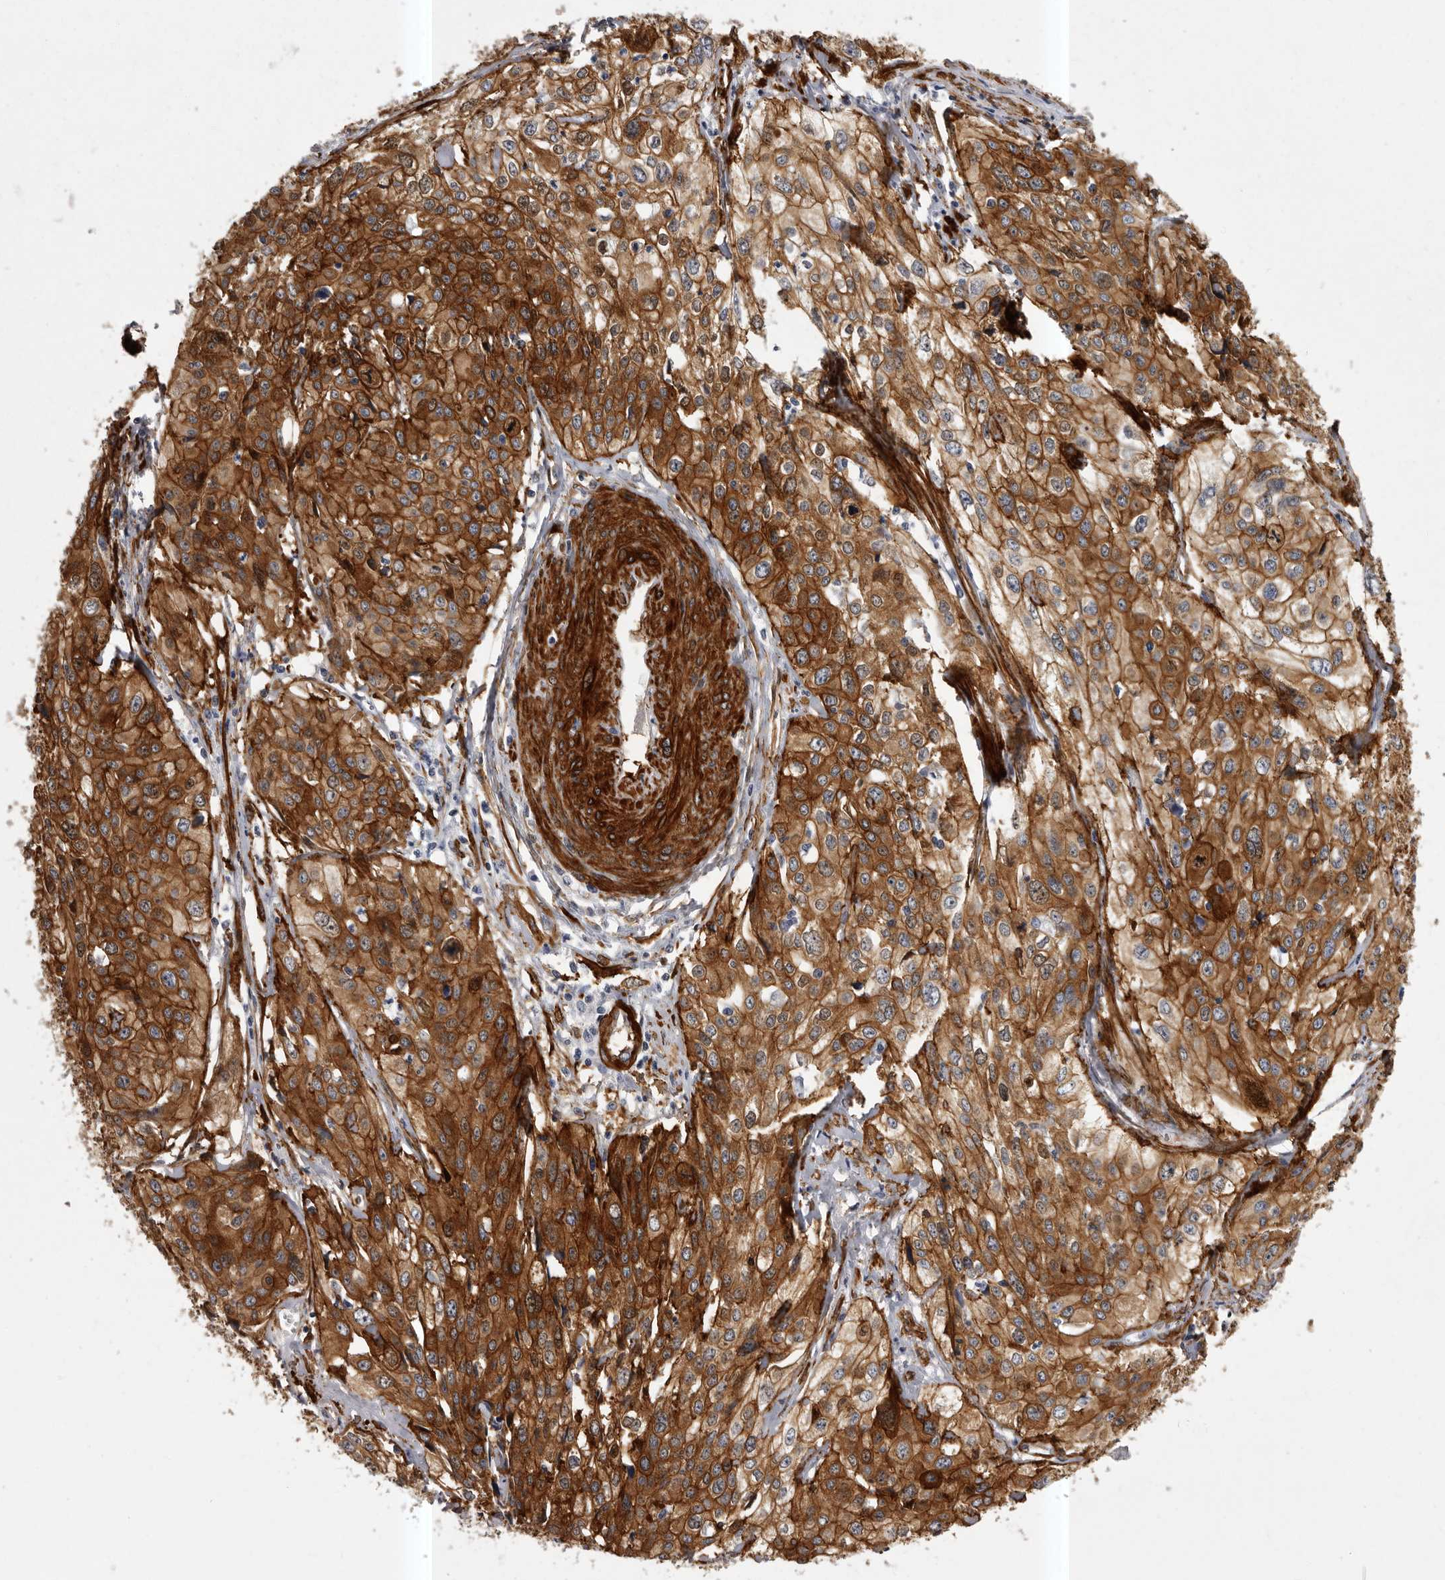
{"staining": {"intensity": "strong", "quantity": ">75%", "location": "cytoplasmic/membranous"}, "tissue": "cervical cancer", "cell_type": "Tumor cells", "image_type": "cancer", "snomed": [{"axis": "morphology", "description": "Squamous cell carcinoma, NOS"}, {"axis": "topography", "description": "Cervix"}], "caption": "Immunohistochemistry image of human cervical squamous cell carcinoma stained for a protein (brown), which displays high levels of strong cytoplasmic/membranous positivity in approximately >75% of tumor cells.", "gene": "ENAH", "patient": {"sex": "female", "age": 31}}